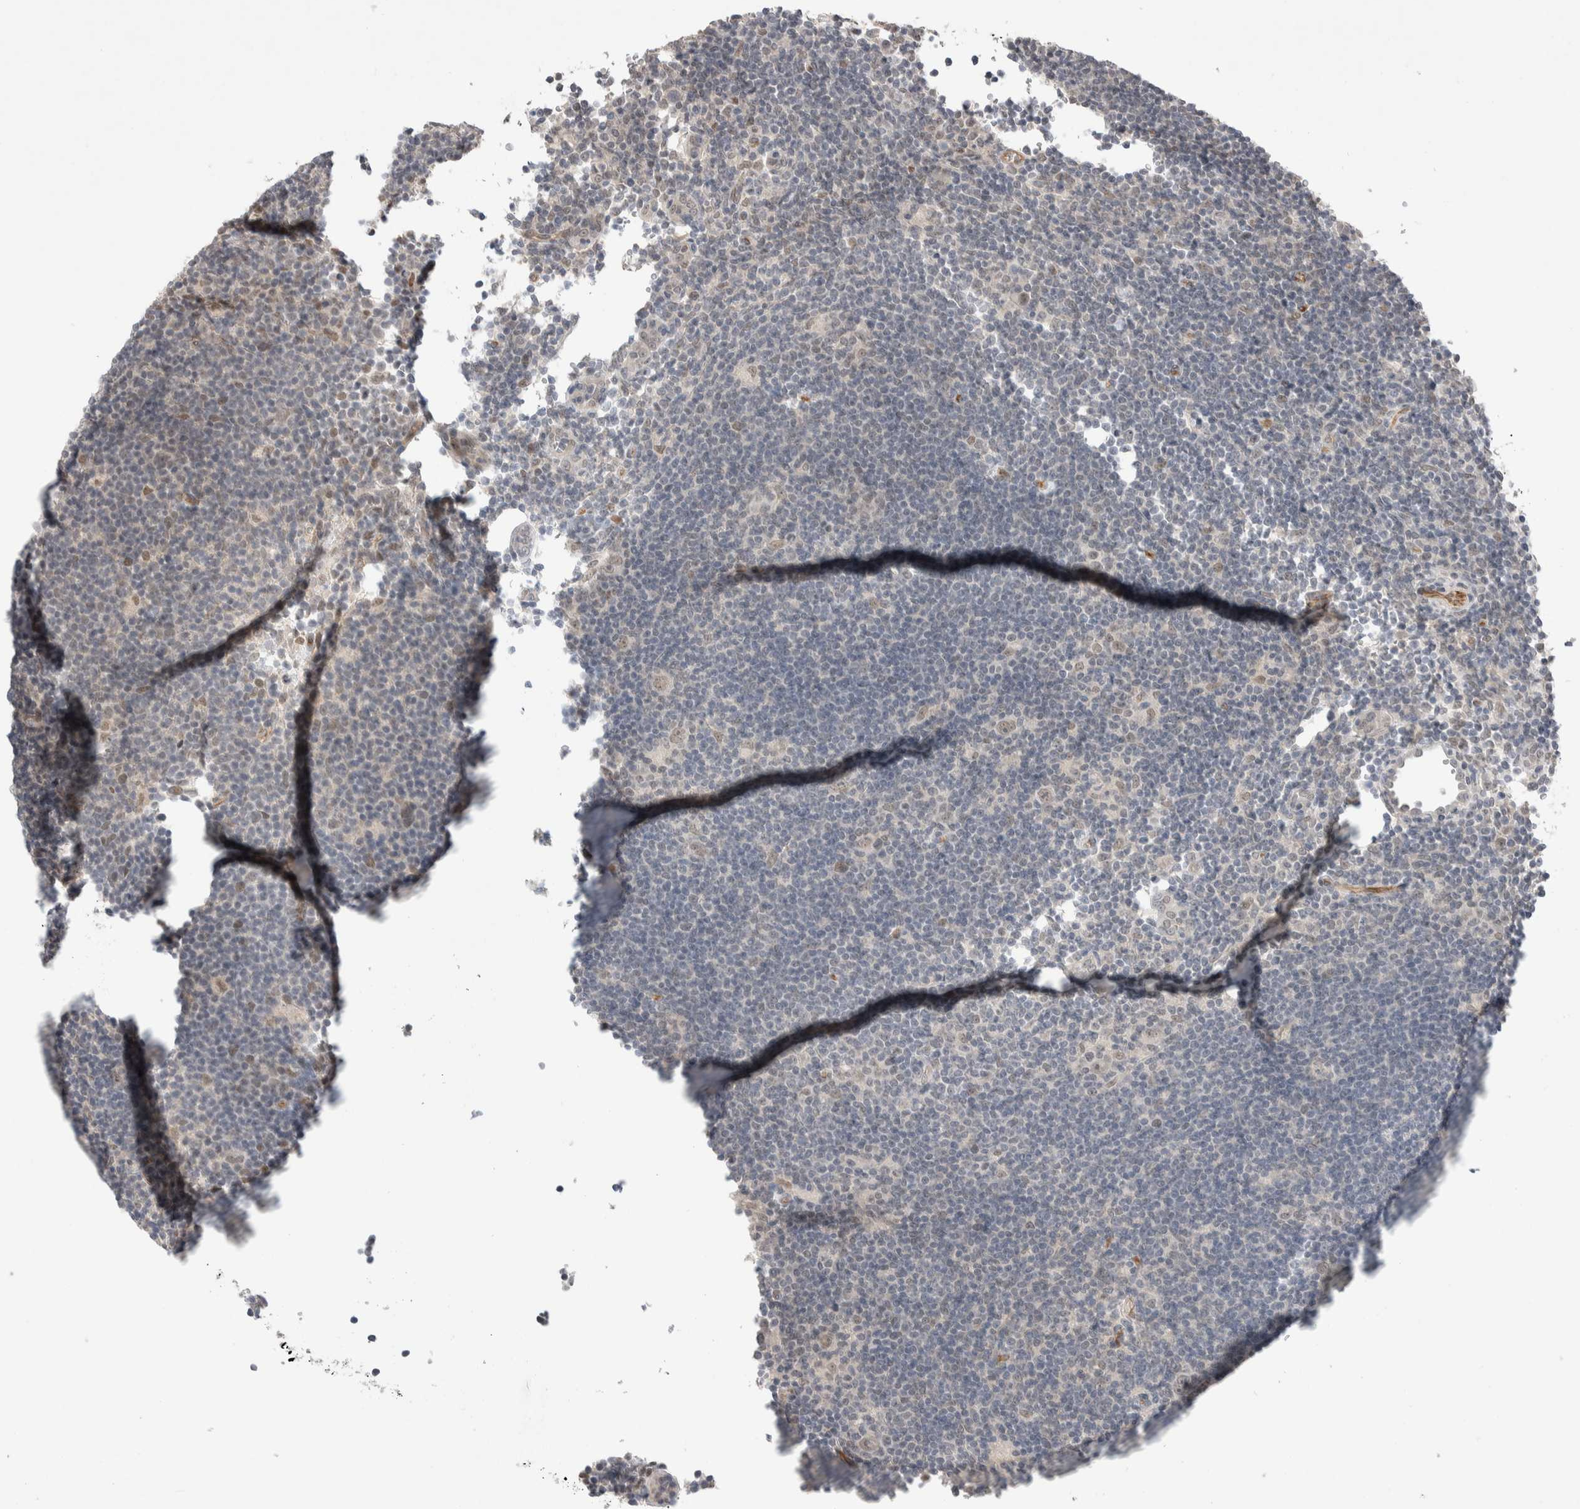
{"staining": {"intensity": "weak", "quantity": ">75%", "location": "nuclear"}, "tissue": "lymphoma", "cell_type": "Tumor cells", "image_type": "cancer", "snomed": [{"axis": "morphology", "description": "Hodgkin's disease, NOS"}, {"axis": "topography", "description": "Lymph node"}], "caption": "Immunohistochemistry (IHC) photomicrograph of neoplastic tissue: Hodgkin's disease stained using immunohistochemistry (IHC) exhibits low levels of weak protein expression localized specifically in the nuclear of tumor cells, appearing as a nuclear brown color.", "gene": "ZNF704", "patient": {"sex": "female", "age": 57}}